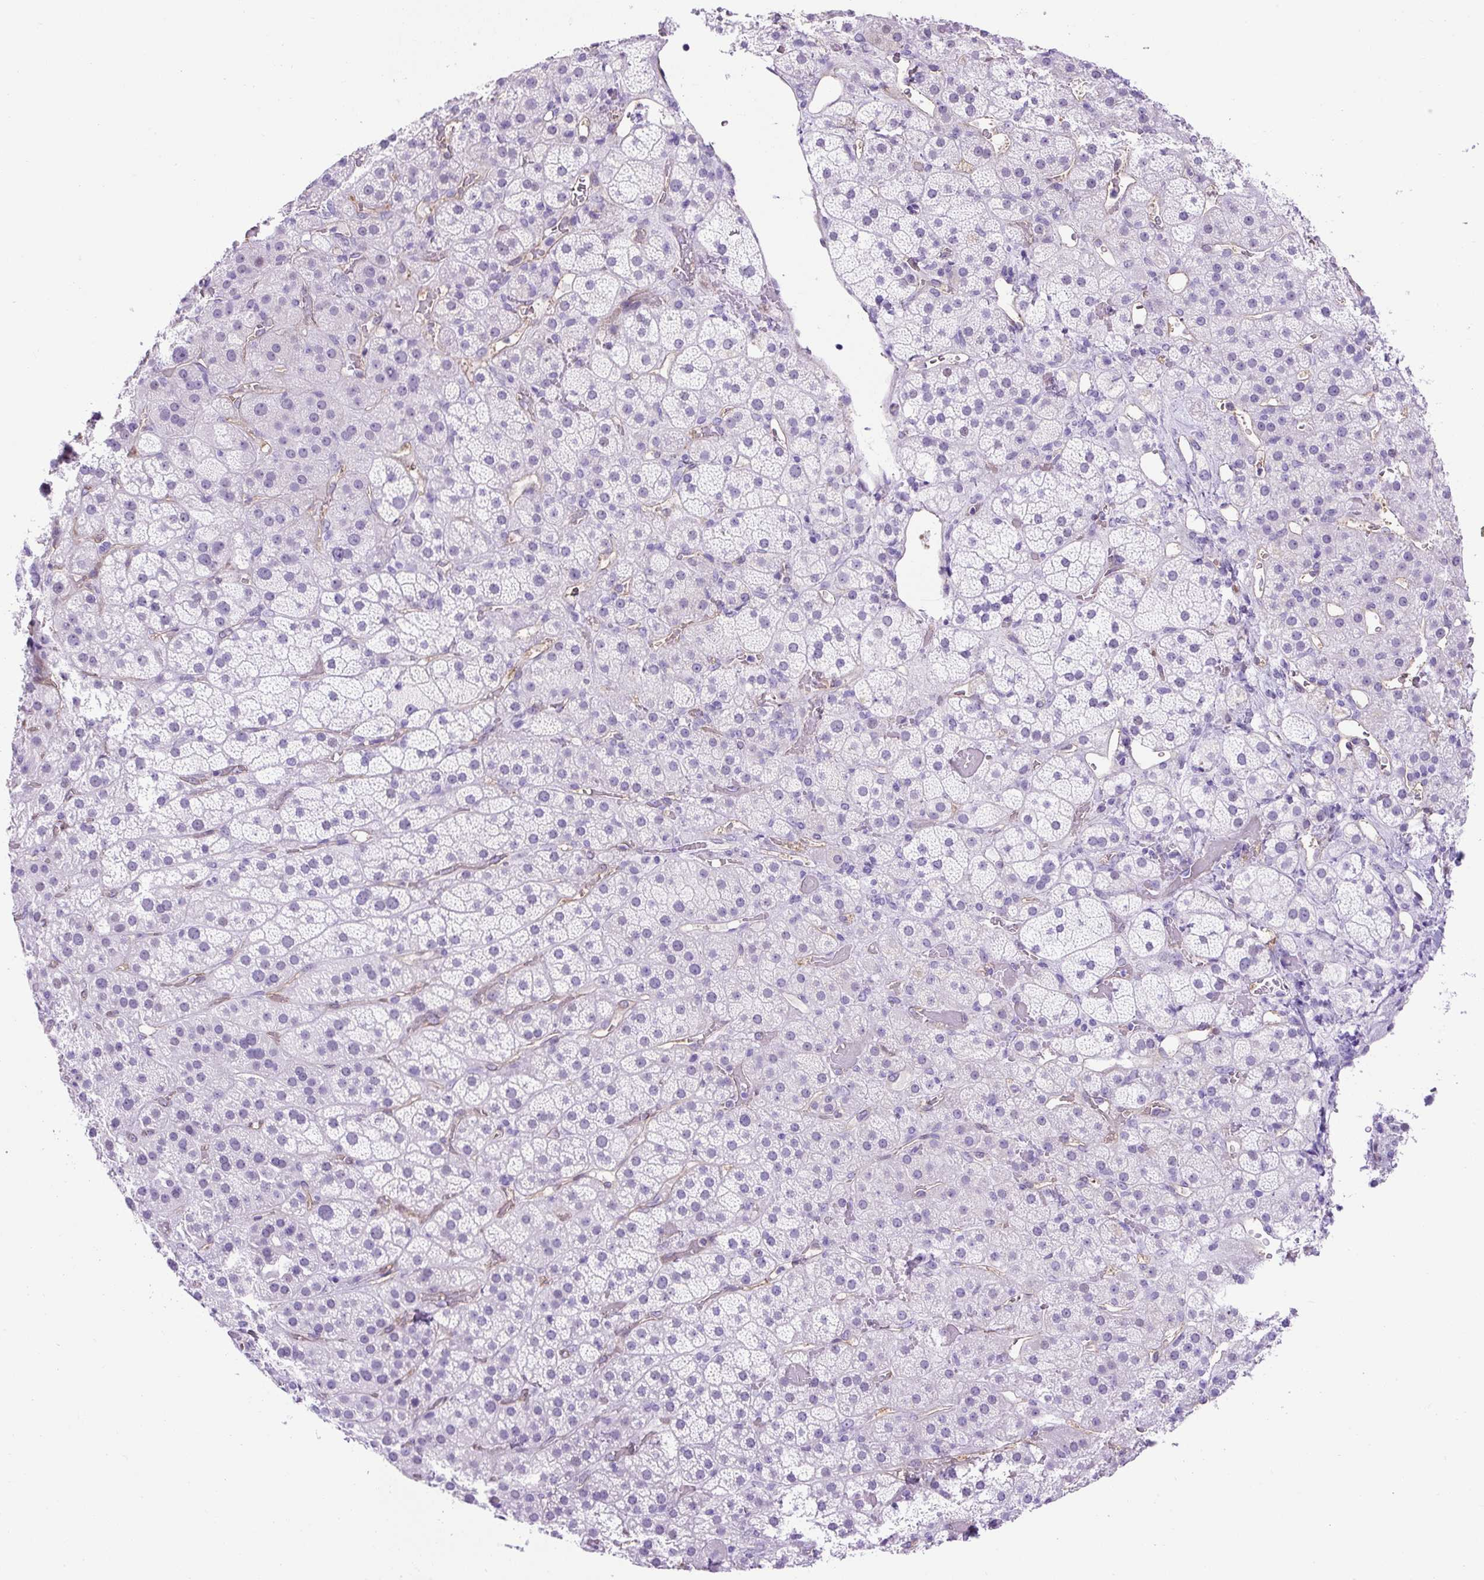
{"staining": {"intensity": "negative", "quantity": "none", "location": "none"}, "tissue": "adrenal gland", "cell_type": "Glandular cells", "image_type": "normal", "snomed": [{"axis": "morphology", "description": "Normal tissue, NOS"}, {"axis": "topography", "description": "Adrenal gland"}], "caption": "DAB immunohistochemical staining of benign human adrenal gland reveals no significant expression in glandular cells. The staining was performed using DAB to visualize the protein expression in brown, while the nuclei were stained in blue with hematoxylin (Magnification: 20x).", "gene": "KRT12", "patient": {"sex": "male", "age": 57}}